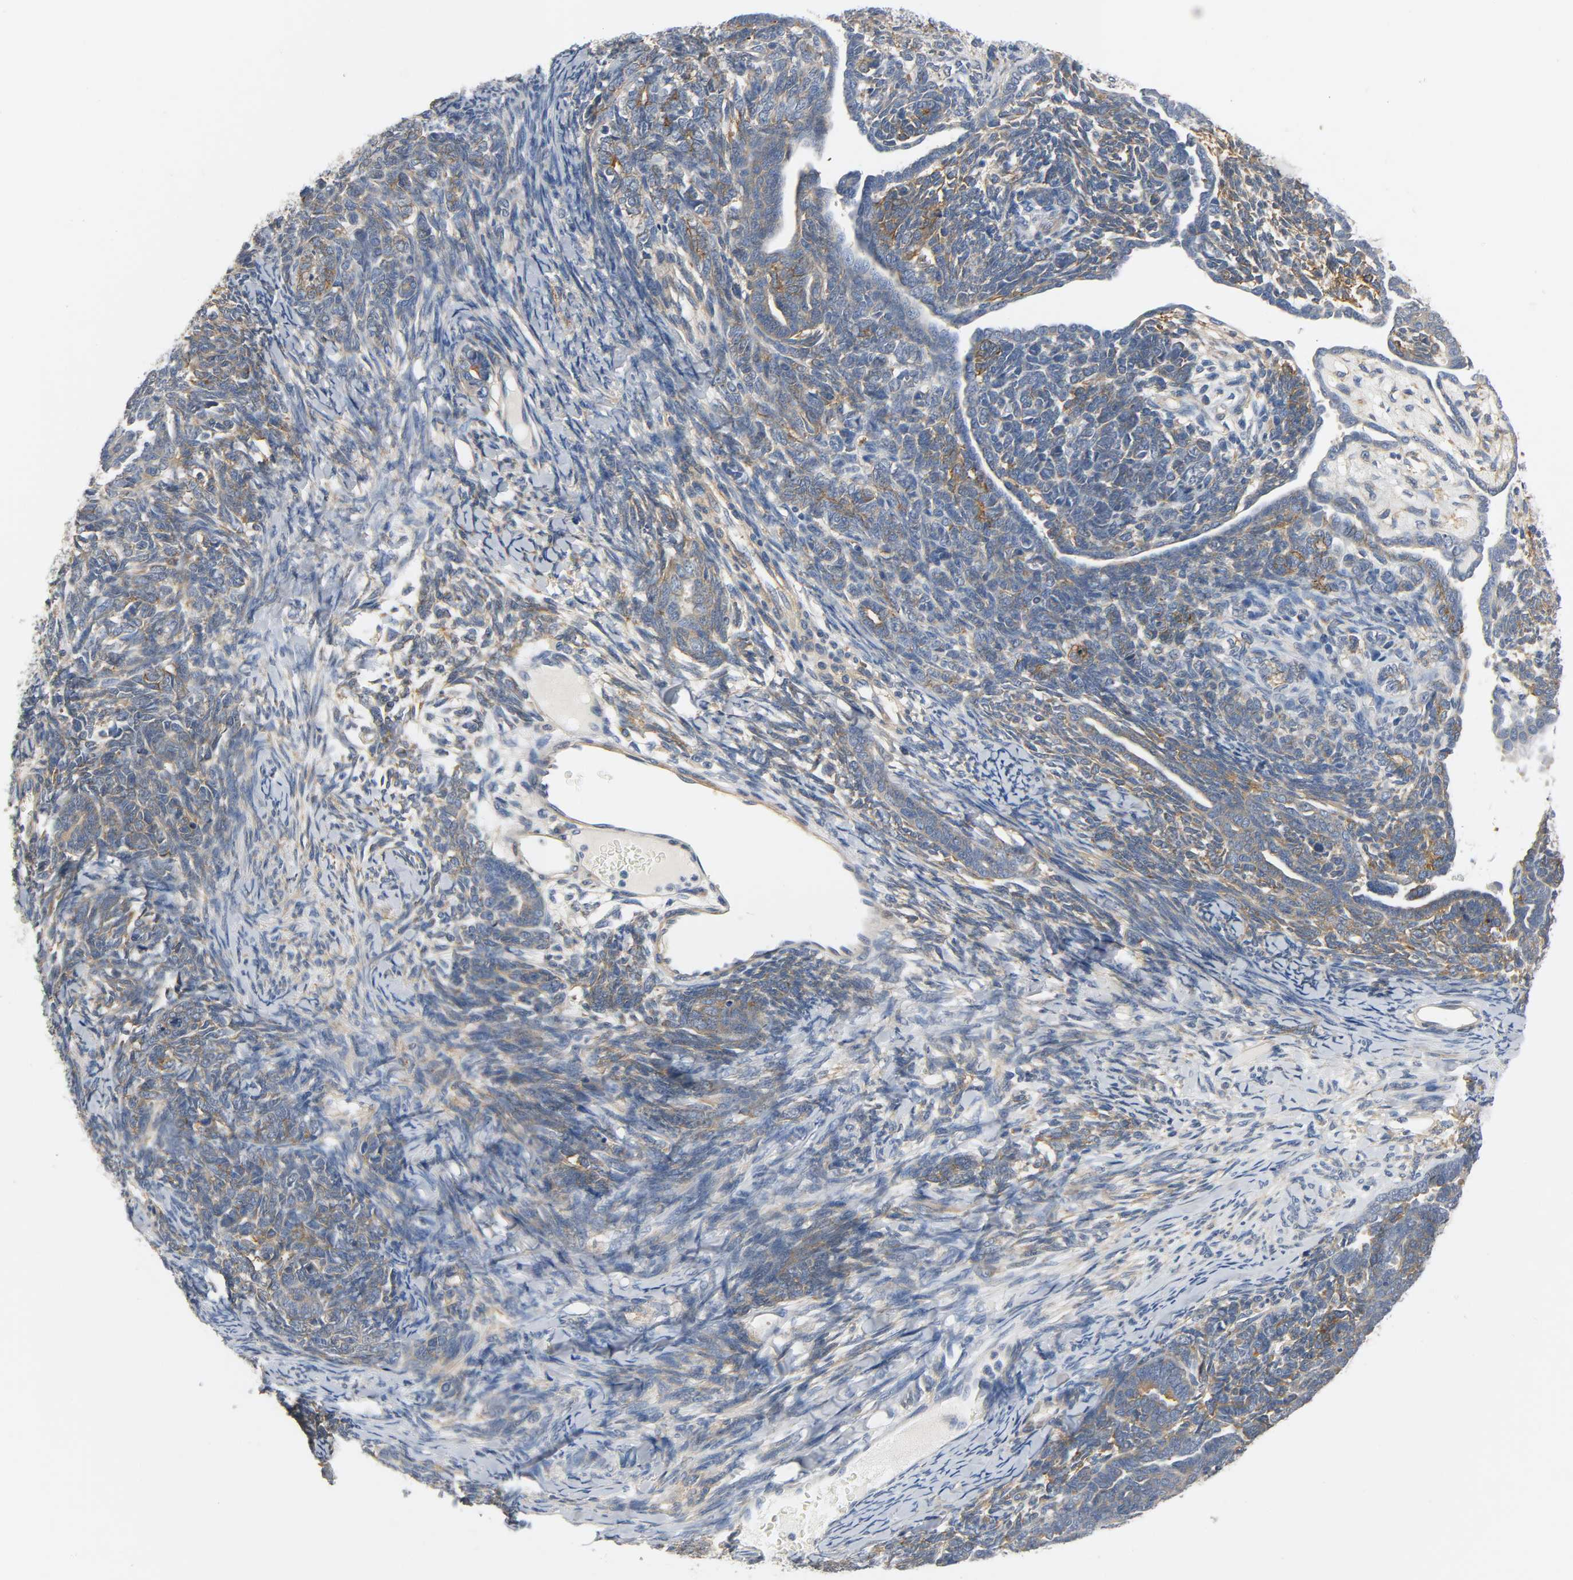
{"staining": {"intensity": "strong", "quantity": "25%-75%", "location": "cytoplasmic/membranous"}, "tissue": "endometrial cancer", "cell_type": "Tumor cells", "image_type": "cancer", "snomed": [{"axis": "morphology", "description": "Neoplasm, malignant, NOS"}, {"axis": "topography", "description": "Endometrium"}], "caption": "IHC photomicrograph of neoplastic tissue: endometrial cancer (malignant neoplasm) stained using immunohistochemistry (IHC) shows high levels of strong protein expression localized specifically in the cytoplasmic/membranous of tumor cells, appearing as a cytoplasmic/membranous brown color.", "gene": "ARPC1A", "patient": {"sex": "female", "age": 74}}